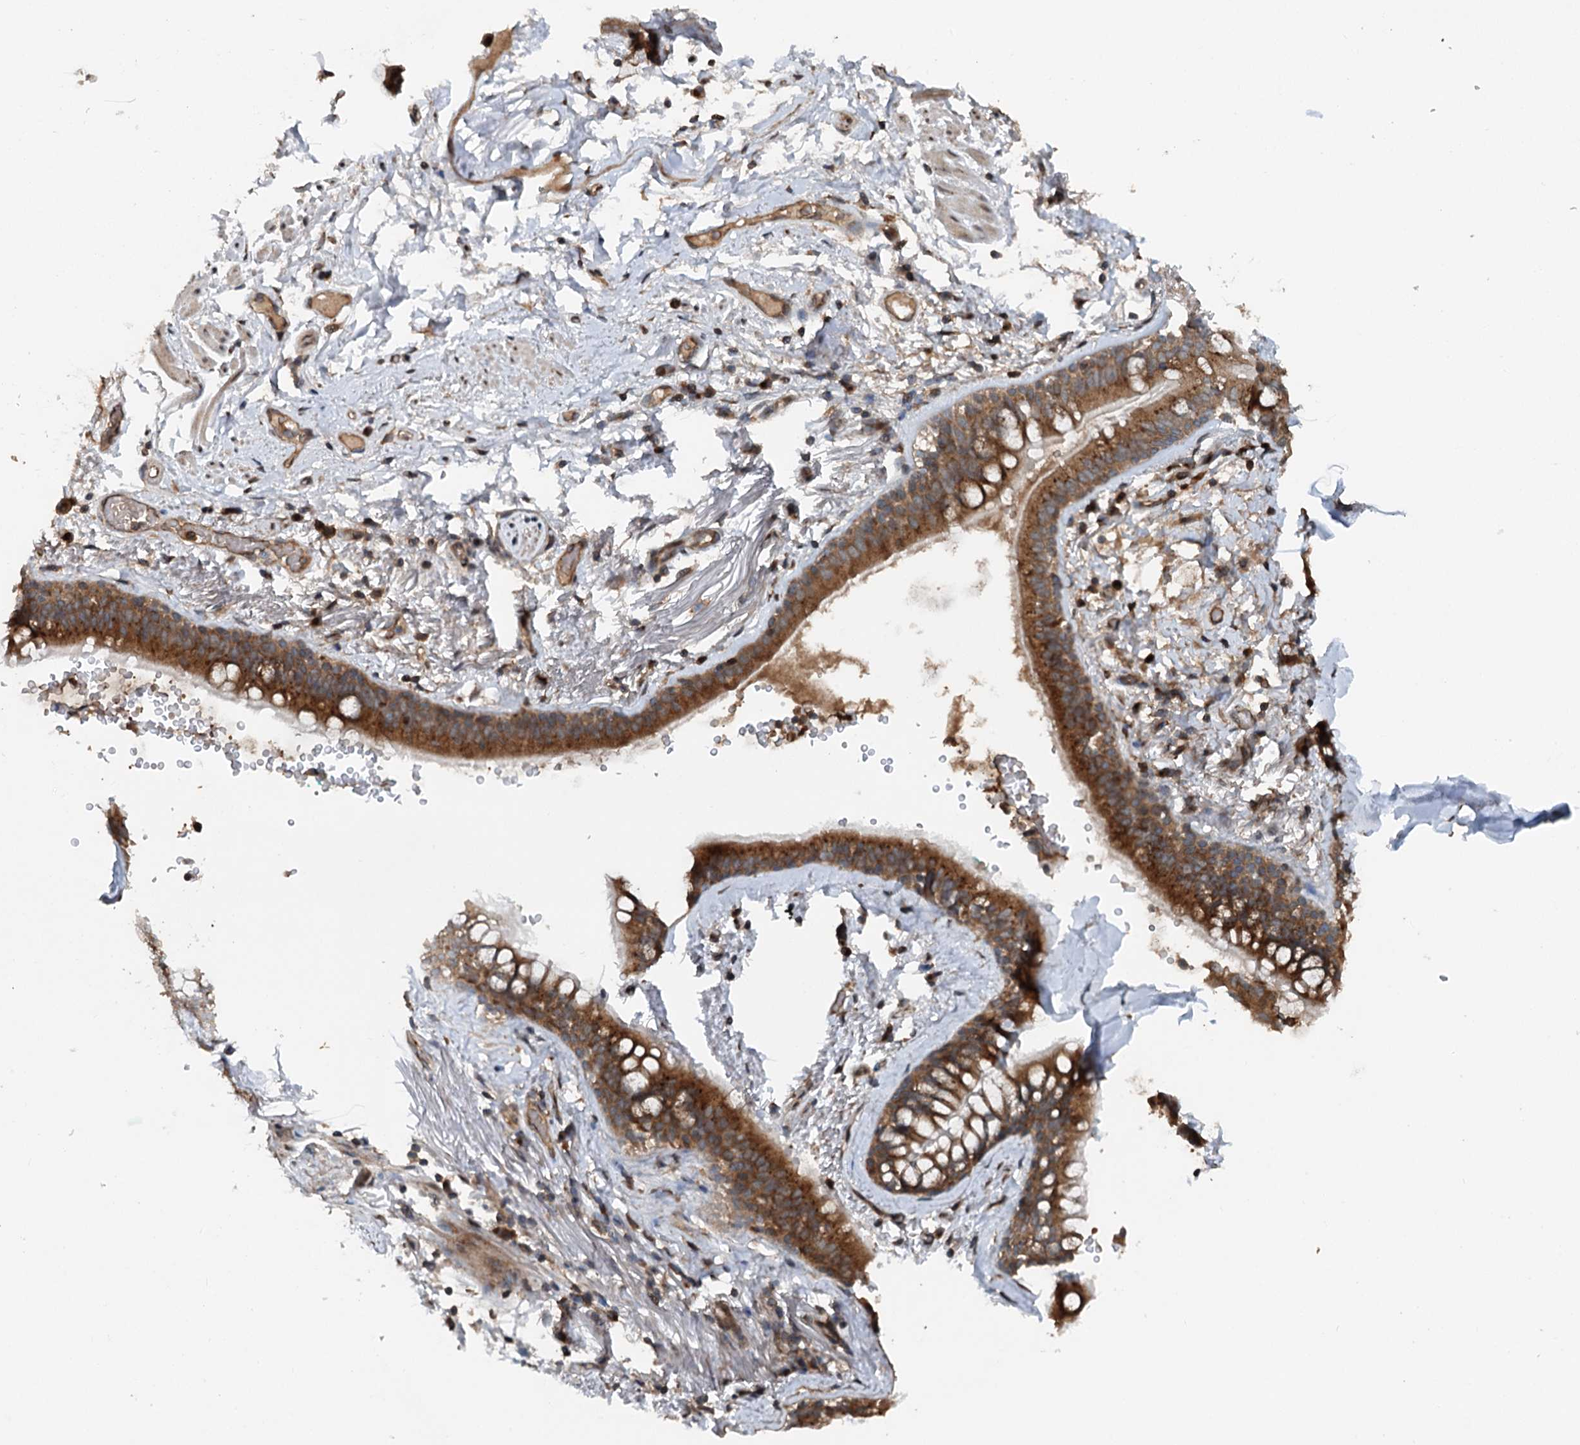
{"staining": {"intensity": "weak", "quantity": "25%-75%", "location": "cytoplasmic/membranous"}, "tissue": "adipose tissue", "cell_type": "Adipocytes", "image_type": "normal", "snomed": [{"axis": "morphology", "description": "Normal tissue, NOS"}, {"axis": "topography", "description": "Lymph node"}, {"axis": "topography", "description": "Bronchus"}], "caption": "About 25%-75% of adipocytes in normal adipose tissue exhibit weak cytoplasmic/membranous protein staining as visualized by brown immunohistochemical staining.", "gene": "N4BP2L2", "patient": {"sex": "male", "age": 63}}